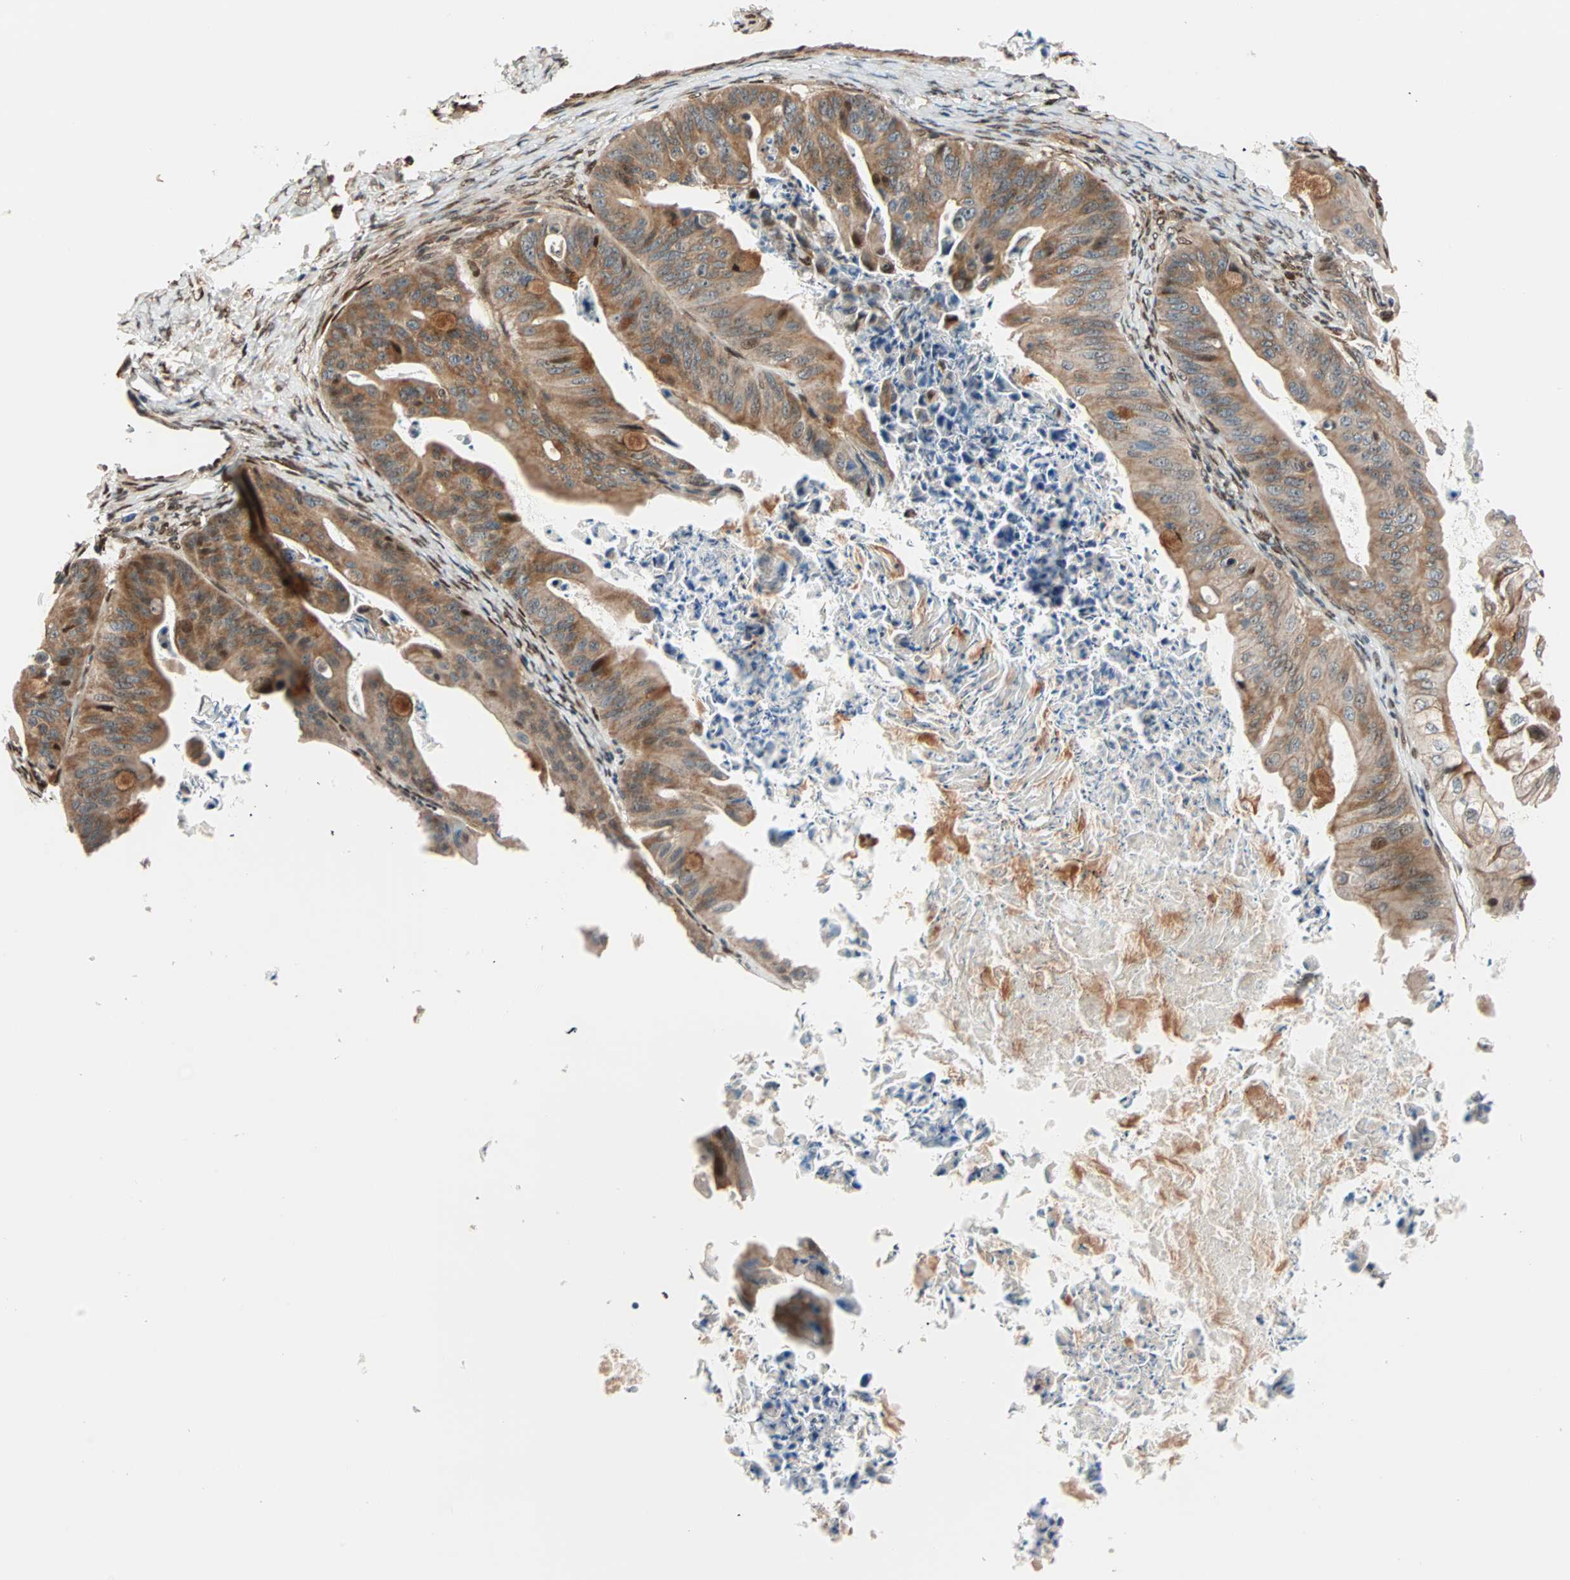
{"staining": {"intensity": "moderate", "quantity": ">75%", "location": "cytoplasmic/membranous"}, "tissue": "ovarian cancer", "cell_type": "Tumor cells", "image_type": "cancer", "snomed": [{"axis": "morphology", "description": "Cystadenocarcinoma, mucinous, NOS"}, {"axis": "topography", "description": "Ovary"}], "caption": "Ovarian mucinous cystadenocarcinoma stained with DAB (3,3'-diaminobenzidine) immunohistochemistry (IHC) displays medium levels of moderate cytoplasmic/membranous staining in approximately >75% of tumor cells.", "gene": "HECW1", "patient": {"sex": "female", "age": 37}}